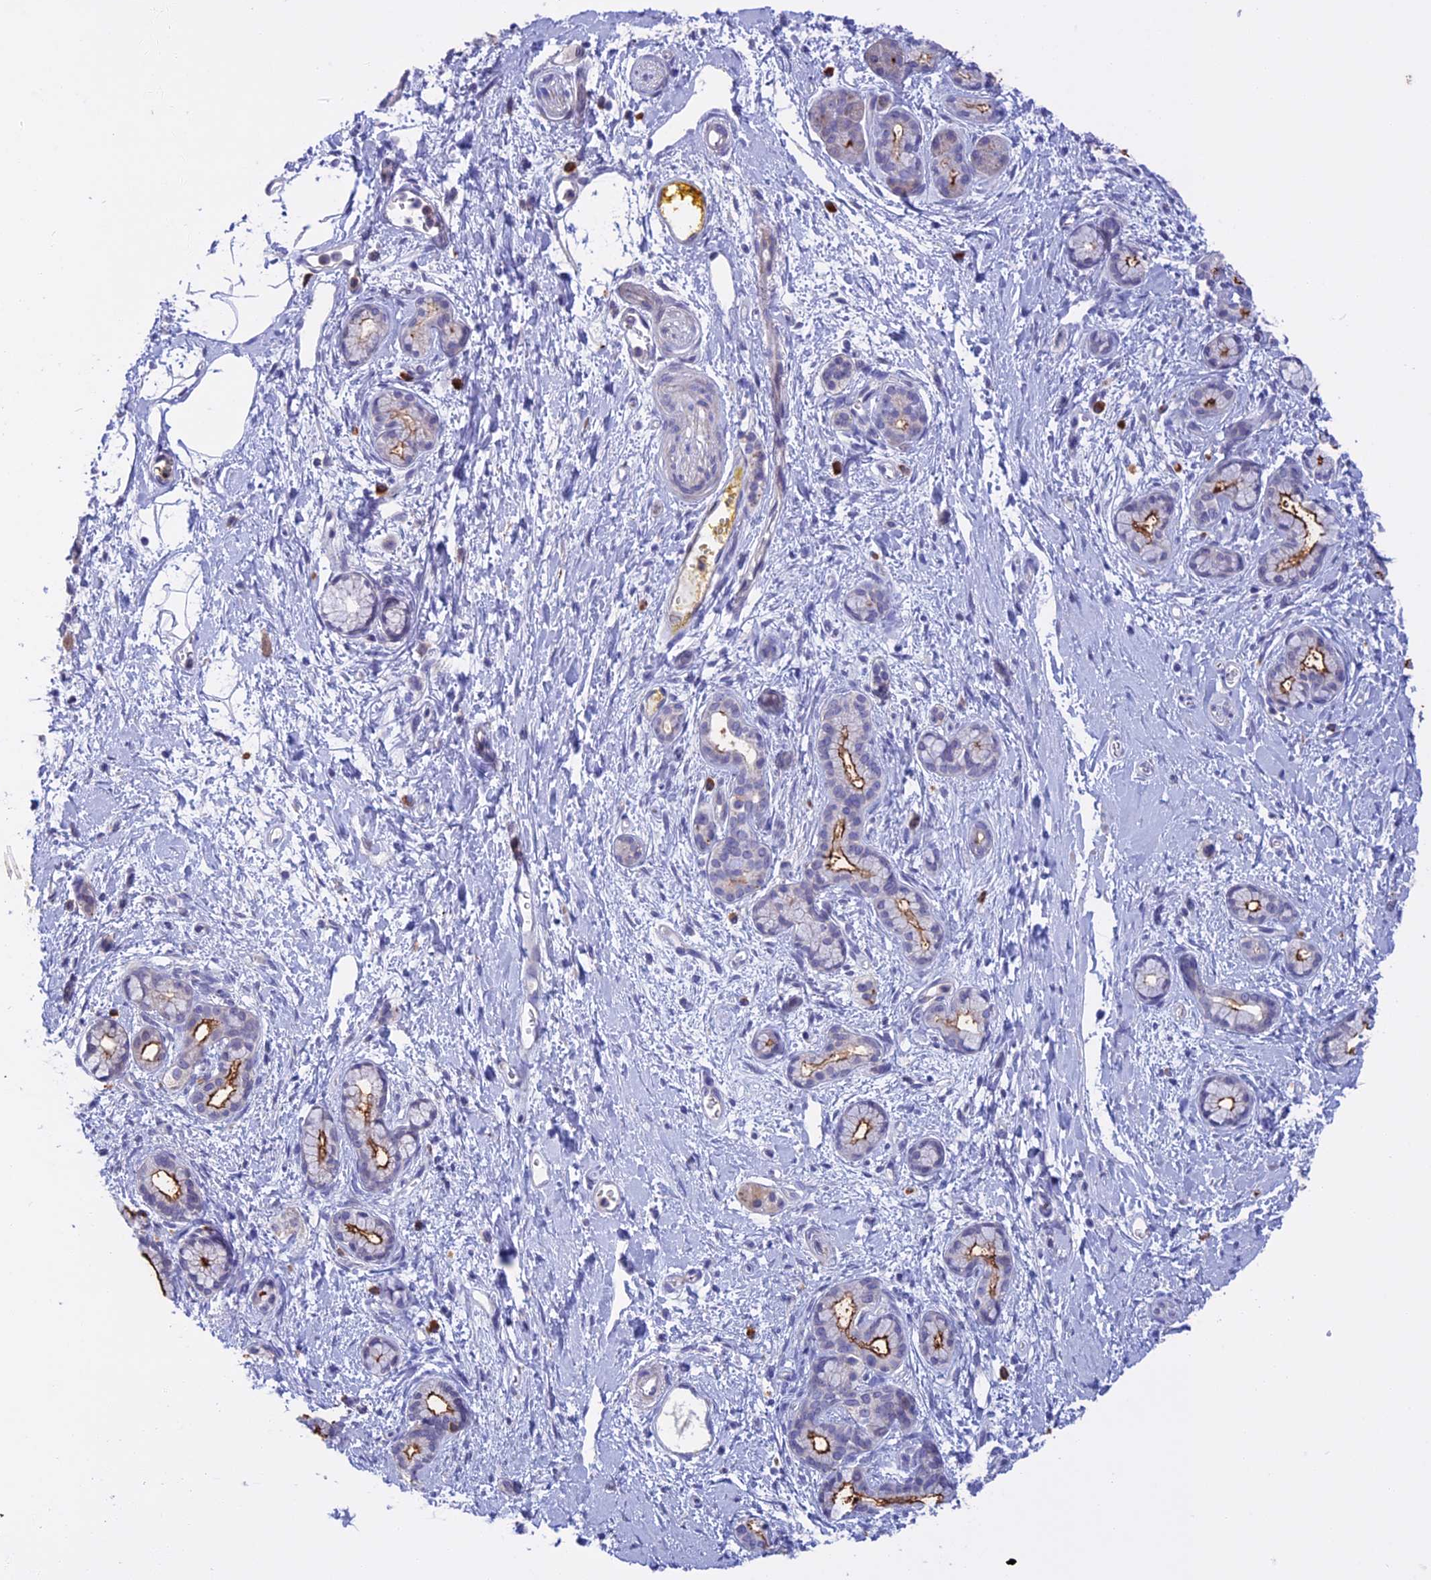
{"staining": {"intensity": "strong", "quantity": "25%-75%", "location": "cytoplasmic/membranous"}, "tissue": "pancreatic cancer", "cell_type": "Tumor cells", "image_type": "cancer", "snomed": [{"axis": "morphology", "description": "Adenocarcinoma, NOS"}, {"axis": "topography", "description": "Pancreas"}], "caption": "Protein staining of pancreatic cancer tissue demonstrates strong cytoplasmic/membranous positivity in about 25%-75% of tumor cells.", "gene": "SLC2A6", "patient": {"sex": "male", "age": 58}}